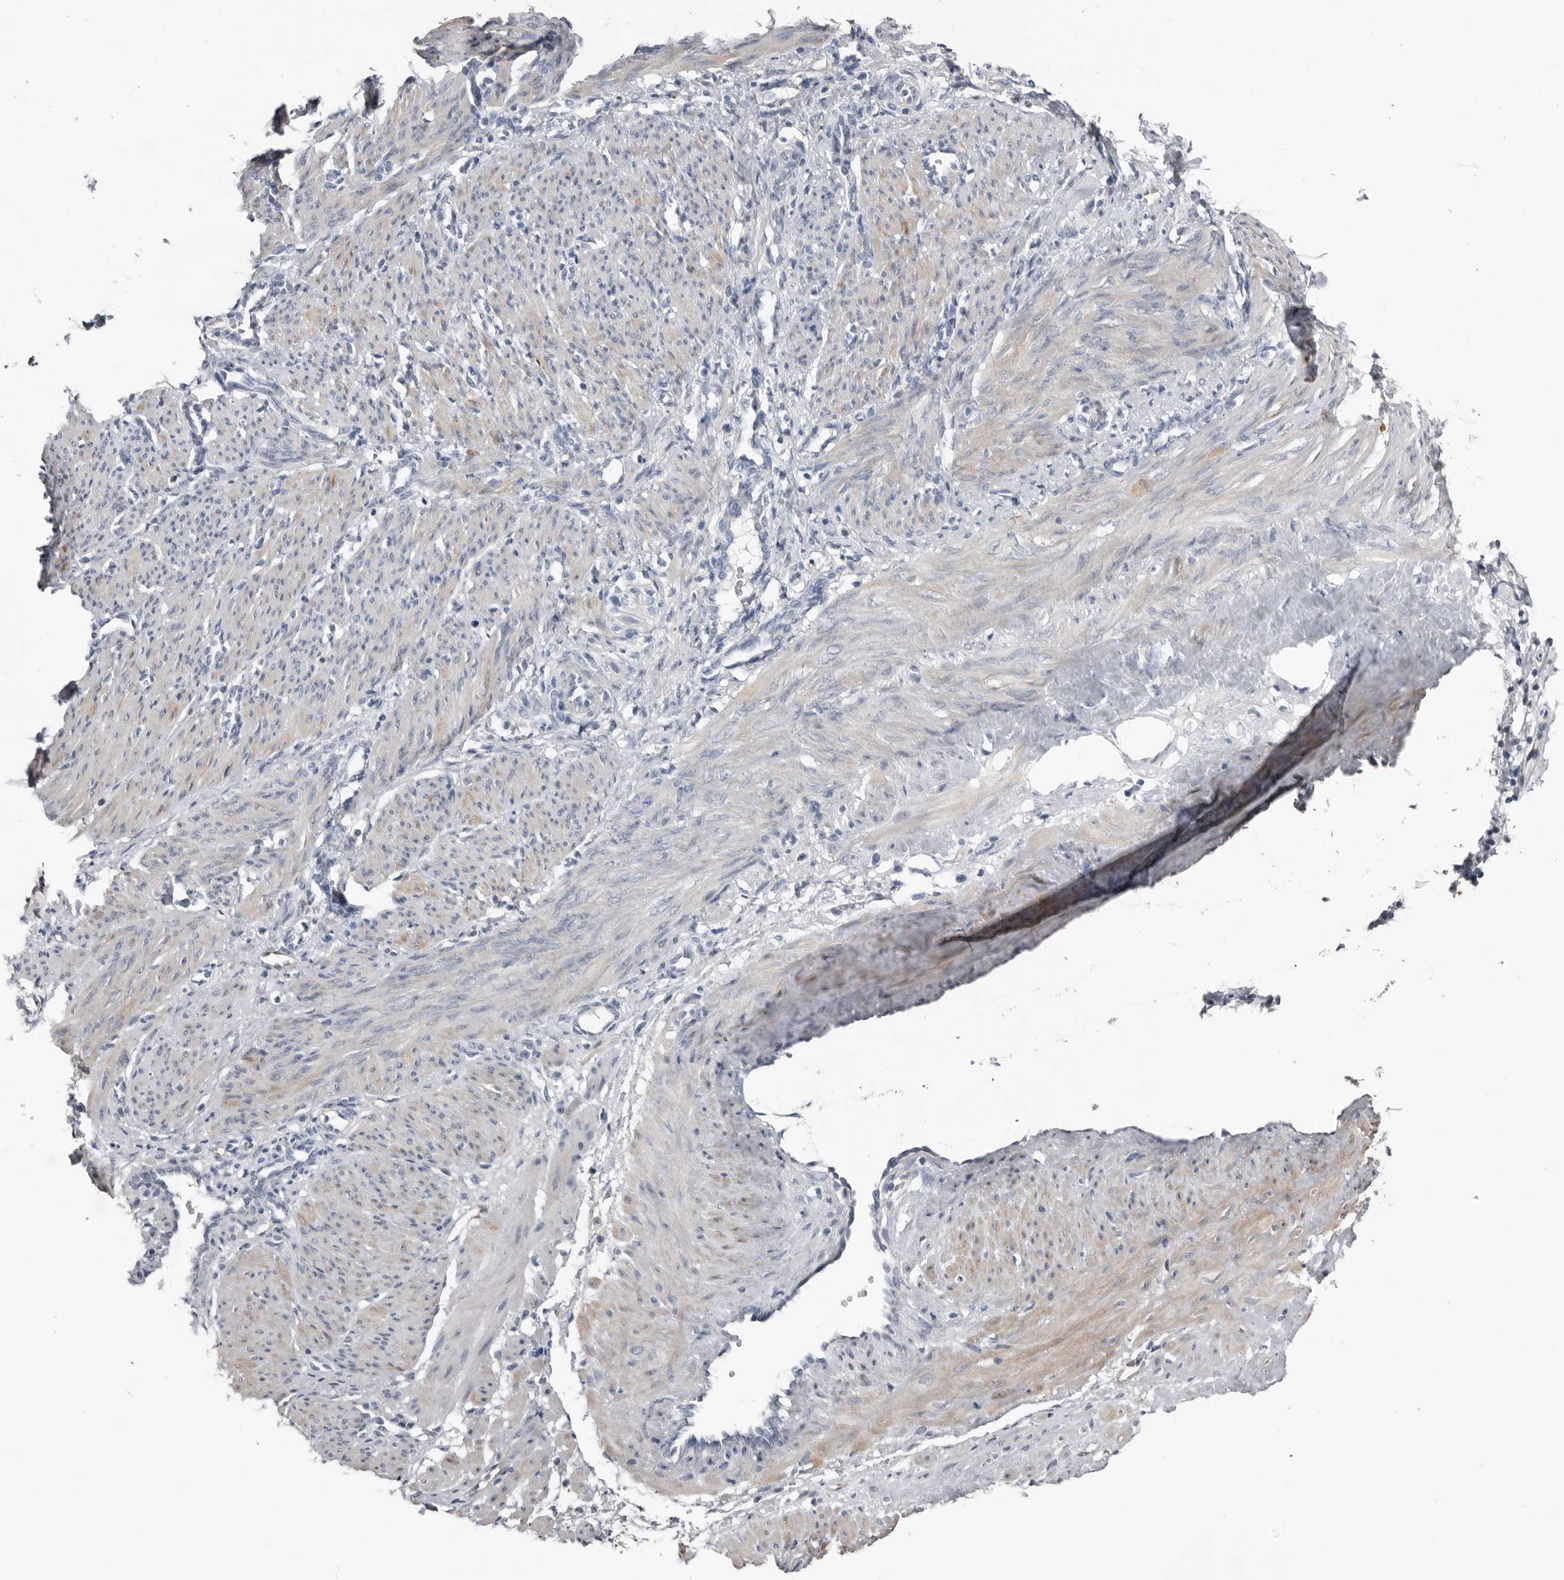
{"staining": {"intensity": "negative", "quantity": "none", "location": "none"}, "tissue": "smooth muscle", "cell_type": "Smooth muscle cells", "image_type": "normal", "snomed": [{"axis": "morphology", "description": "Normal tissue, NOS"}, {"axis": "topography", "description": "Endometrium"}], "caption": "Human smooth muscle stained for a protein using immunohistochemistry shows no positivity in smooth muscle cells.", "gene": "FABP7", "patient": {"sex": "female", "age": 33}}